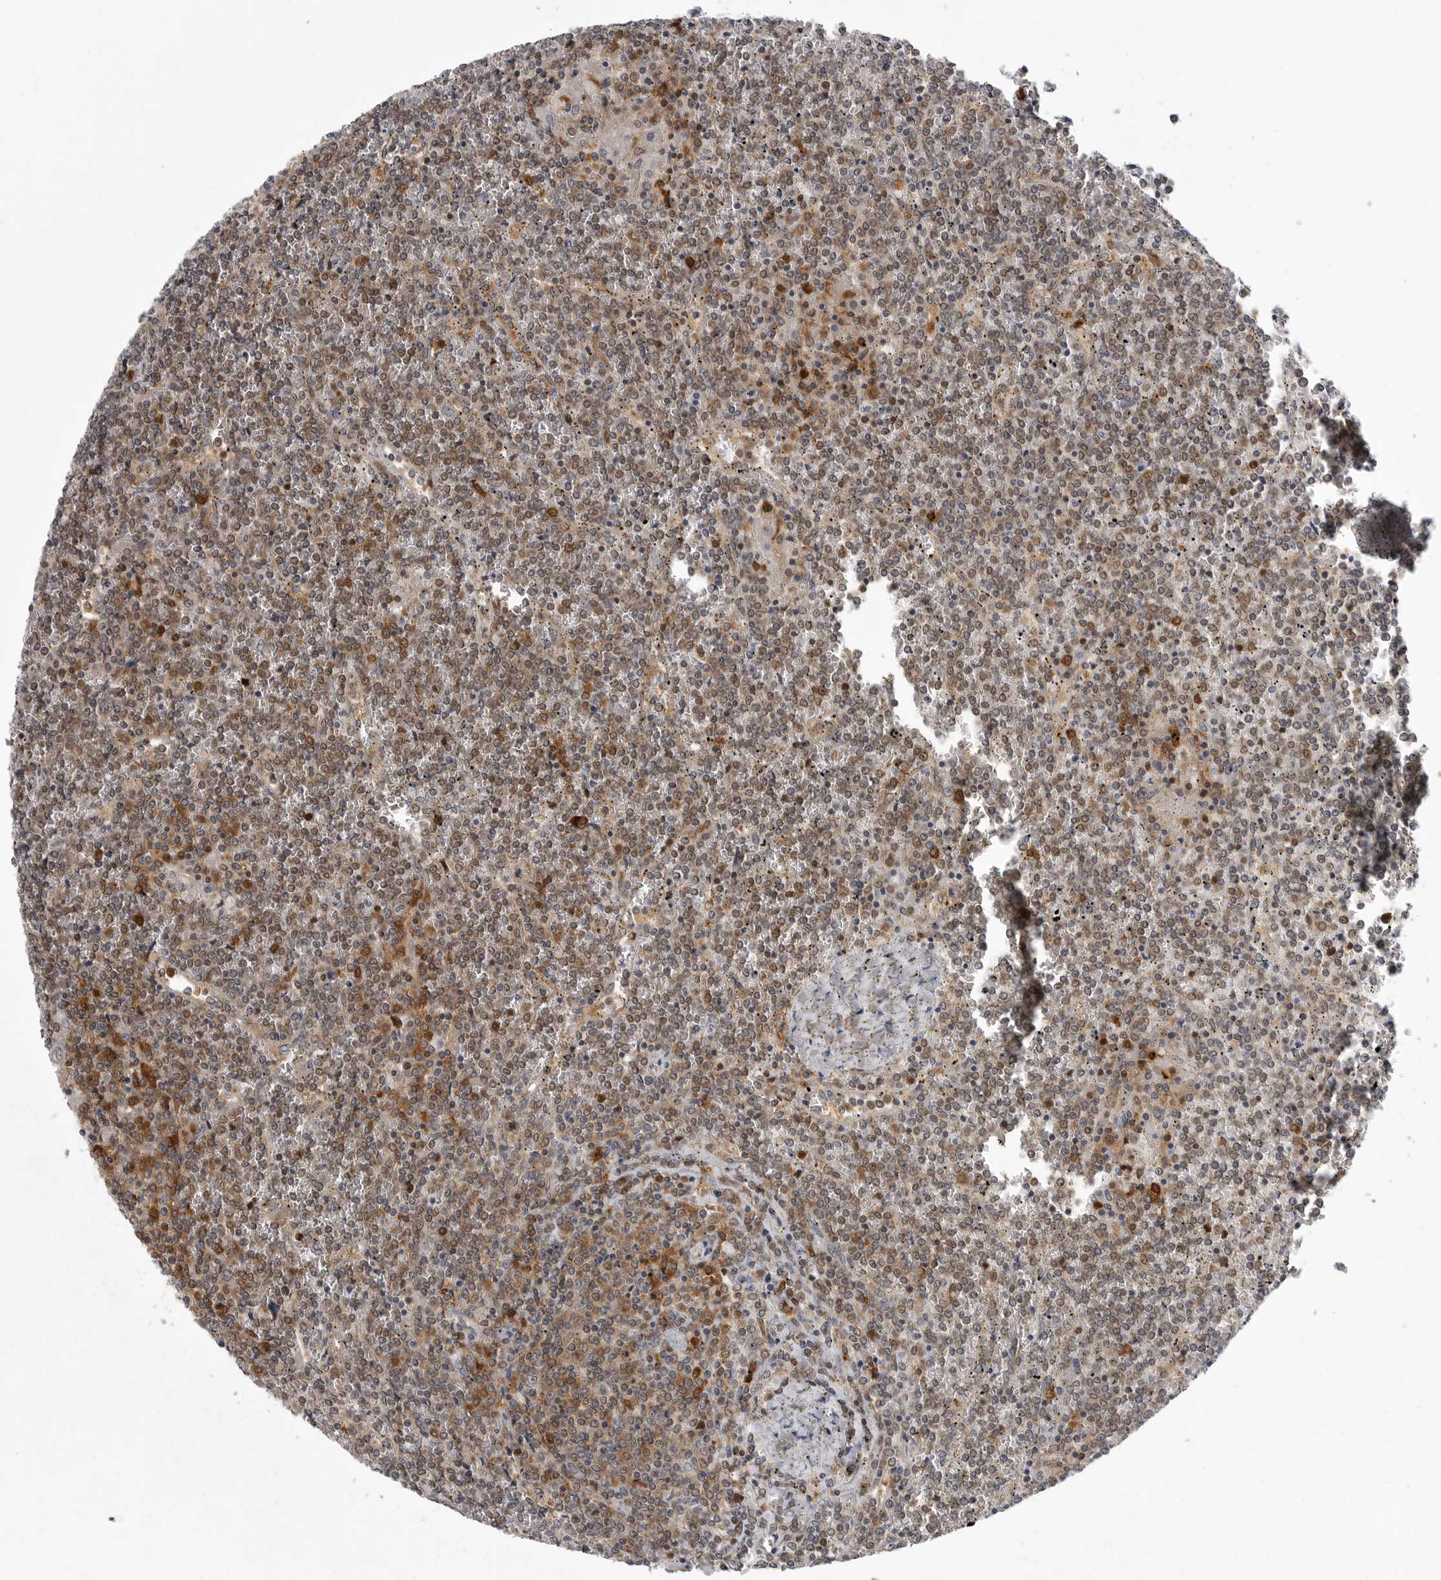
{"staining": {"intensity": "moderate", "quantity": ">75%", "location": "cytoplasmic/membranous,nuclear"}, "tissue": "lymphoma", "cell_type": "Tumor cells", "image_type": "cancer", "snomed": [{"axis": "morphology", "description": "Malignant lymphoma, non-Hodgkin's type, Low grade"}, {"axis": "topography", "description": "Spleen"}], "caption": "This image exhibits malignant lymphoma, non-Hodgkin's type (low-grade) stained with immunohistochemistry (IHC) to label a protein in brown. The cytoplasmic/membranous and nuclear of tumor cells show moderate positivity for the protein. Nuclei are counter-stained blue.", "gene": "CACYBP", "patient": {"sex": "female", "age": 19}}